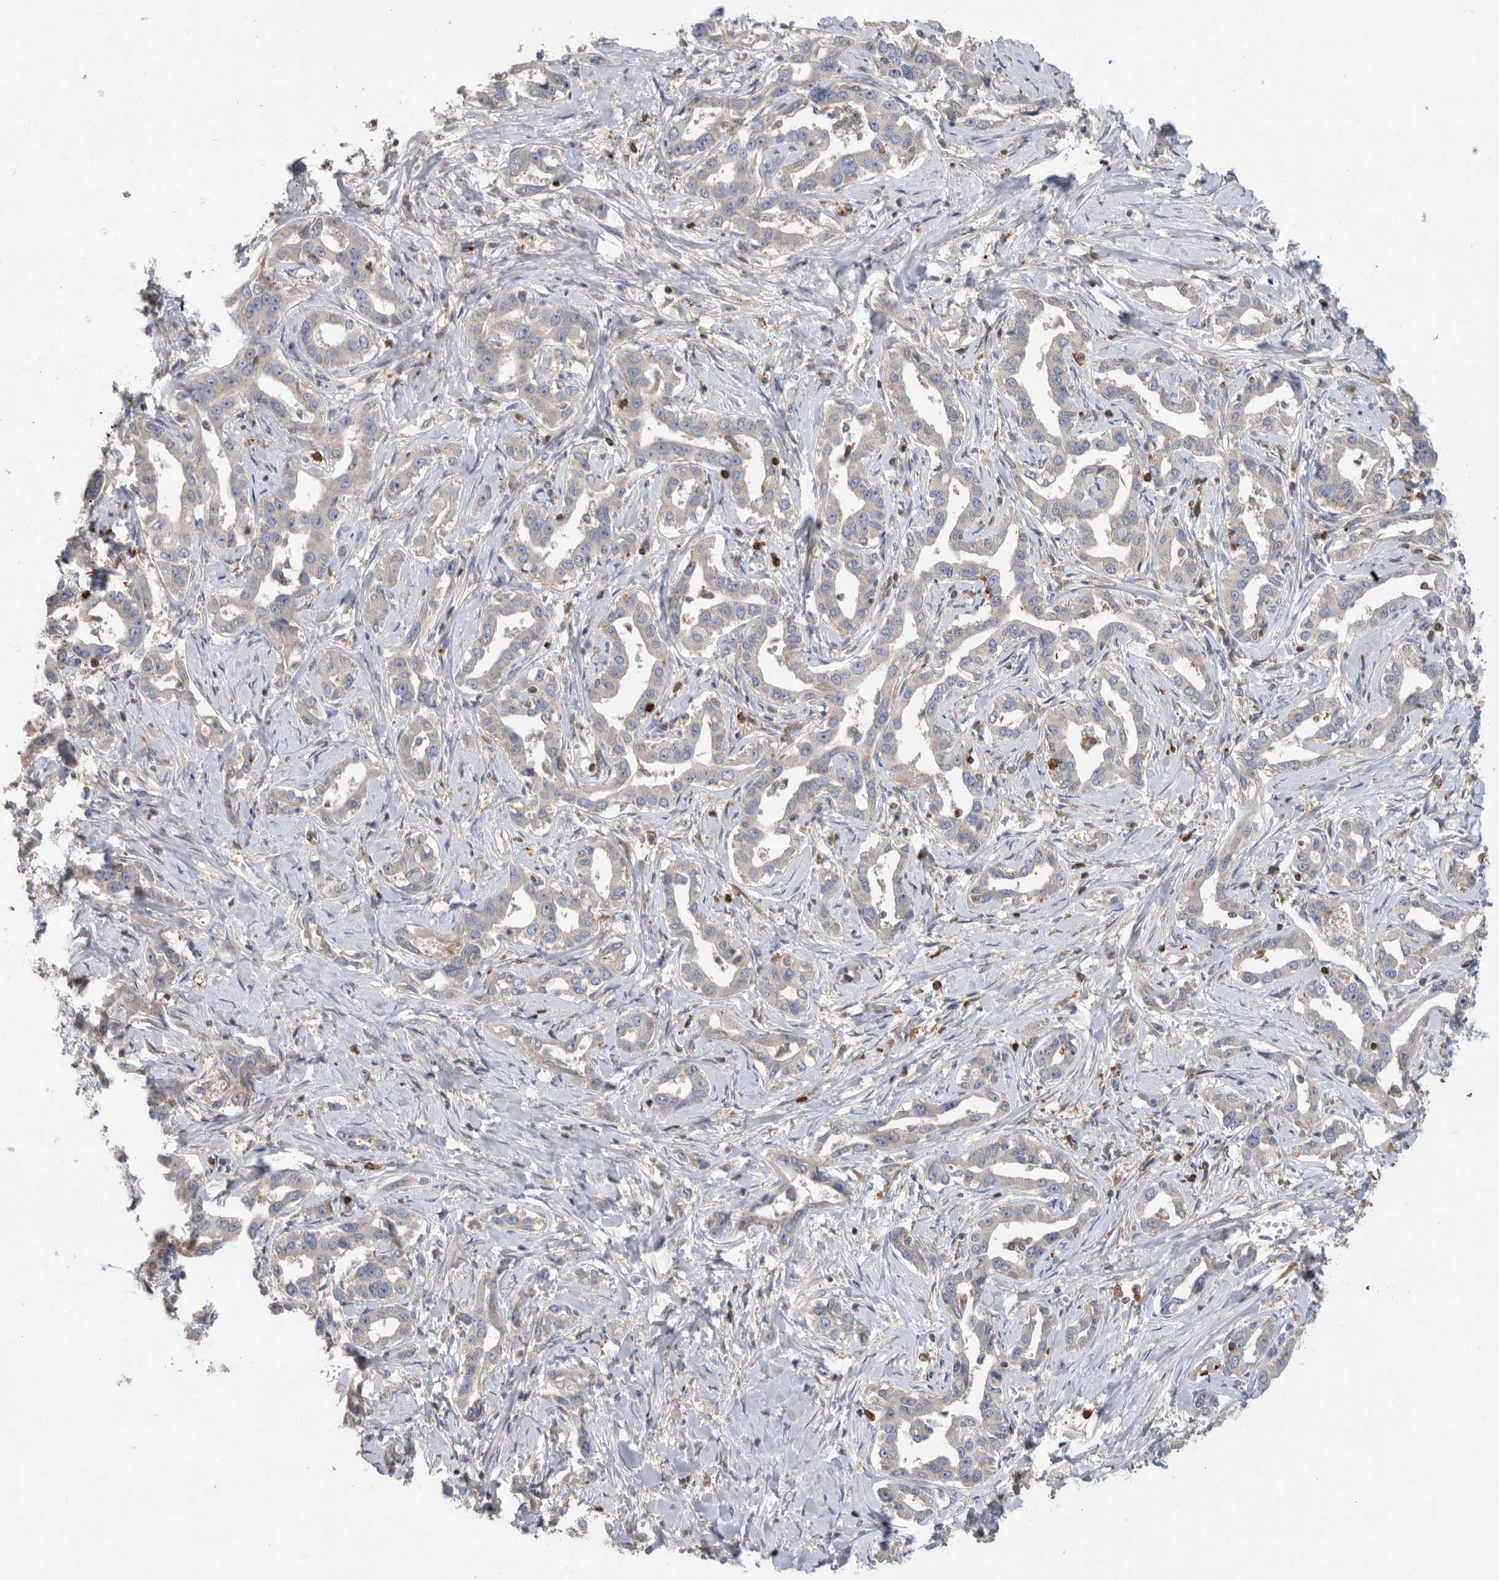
{"staining": {"intensity": "negative", "quantity": "none", "location": "none"}, "tissue": "liver cancer", "cell_type": "Tumor cells", "image_type": "cancer", "snomed": [{"axis": "morphology", "description": "Cholangiocarcinoma"}, {"axis": "topography", "description": "Liver"}], "caption": "There is no significant staining in tumor cells of liver cholangiocarcinoma.", "gene": "GFRA2", "patient": {"sex": "male", "age": 59}}